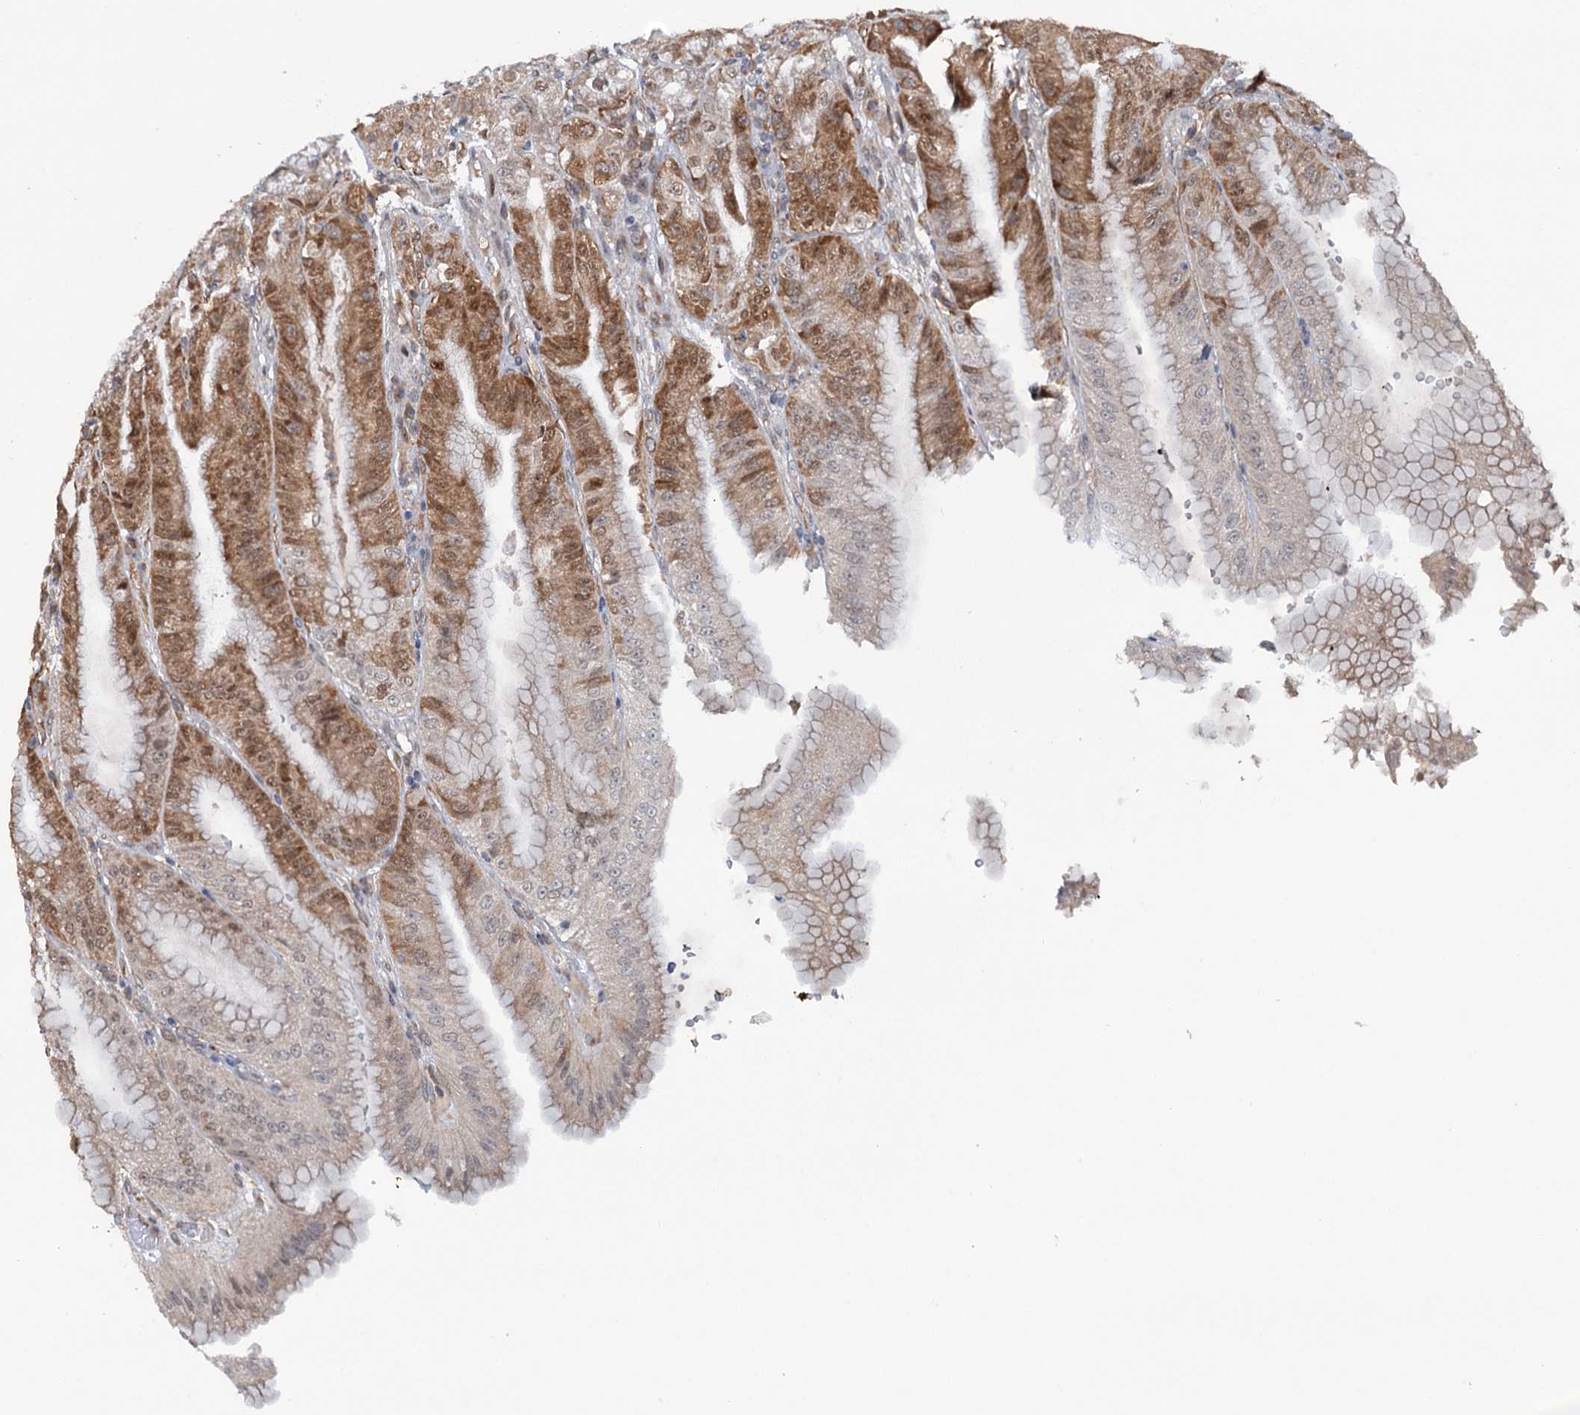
{"staining": {"intensity": "moderate", "quantity": "25%-75%", "location": "cytoplasmic/membranous,nuclear"}, "tissue": "stomach", "cell_type": "Glandular cells", "image_type": "normal", "snomed": [{"axis": "morphology", "description": "Normal tissue, NOS"}, {"axis": "topography", "description": "Stomach, upper"}, {"axis": "topography", "description": "Stomach, lower"}], "caption": "A brown stain shows moderate cytoplasmic/membranous,nuclear expression of a protein in glandular cells of normal human stomach. Nuclei are stained in blue.", "gene": "NCAPD2", "patient": {"sex": "male", "age": 71}}